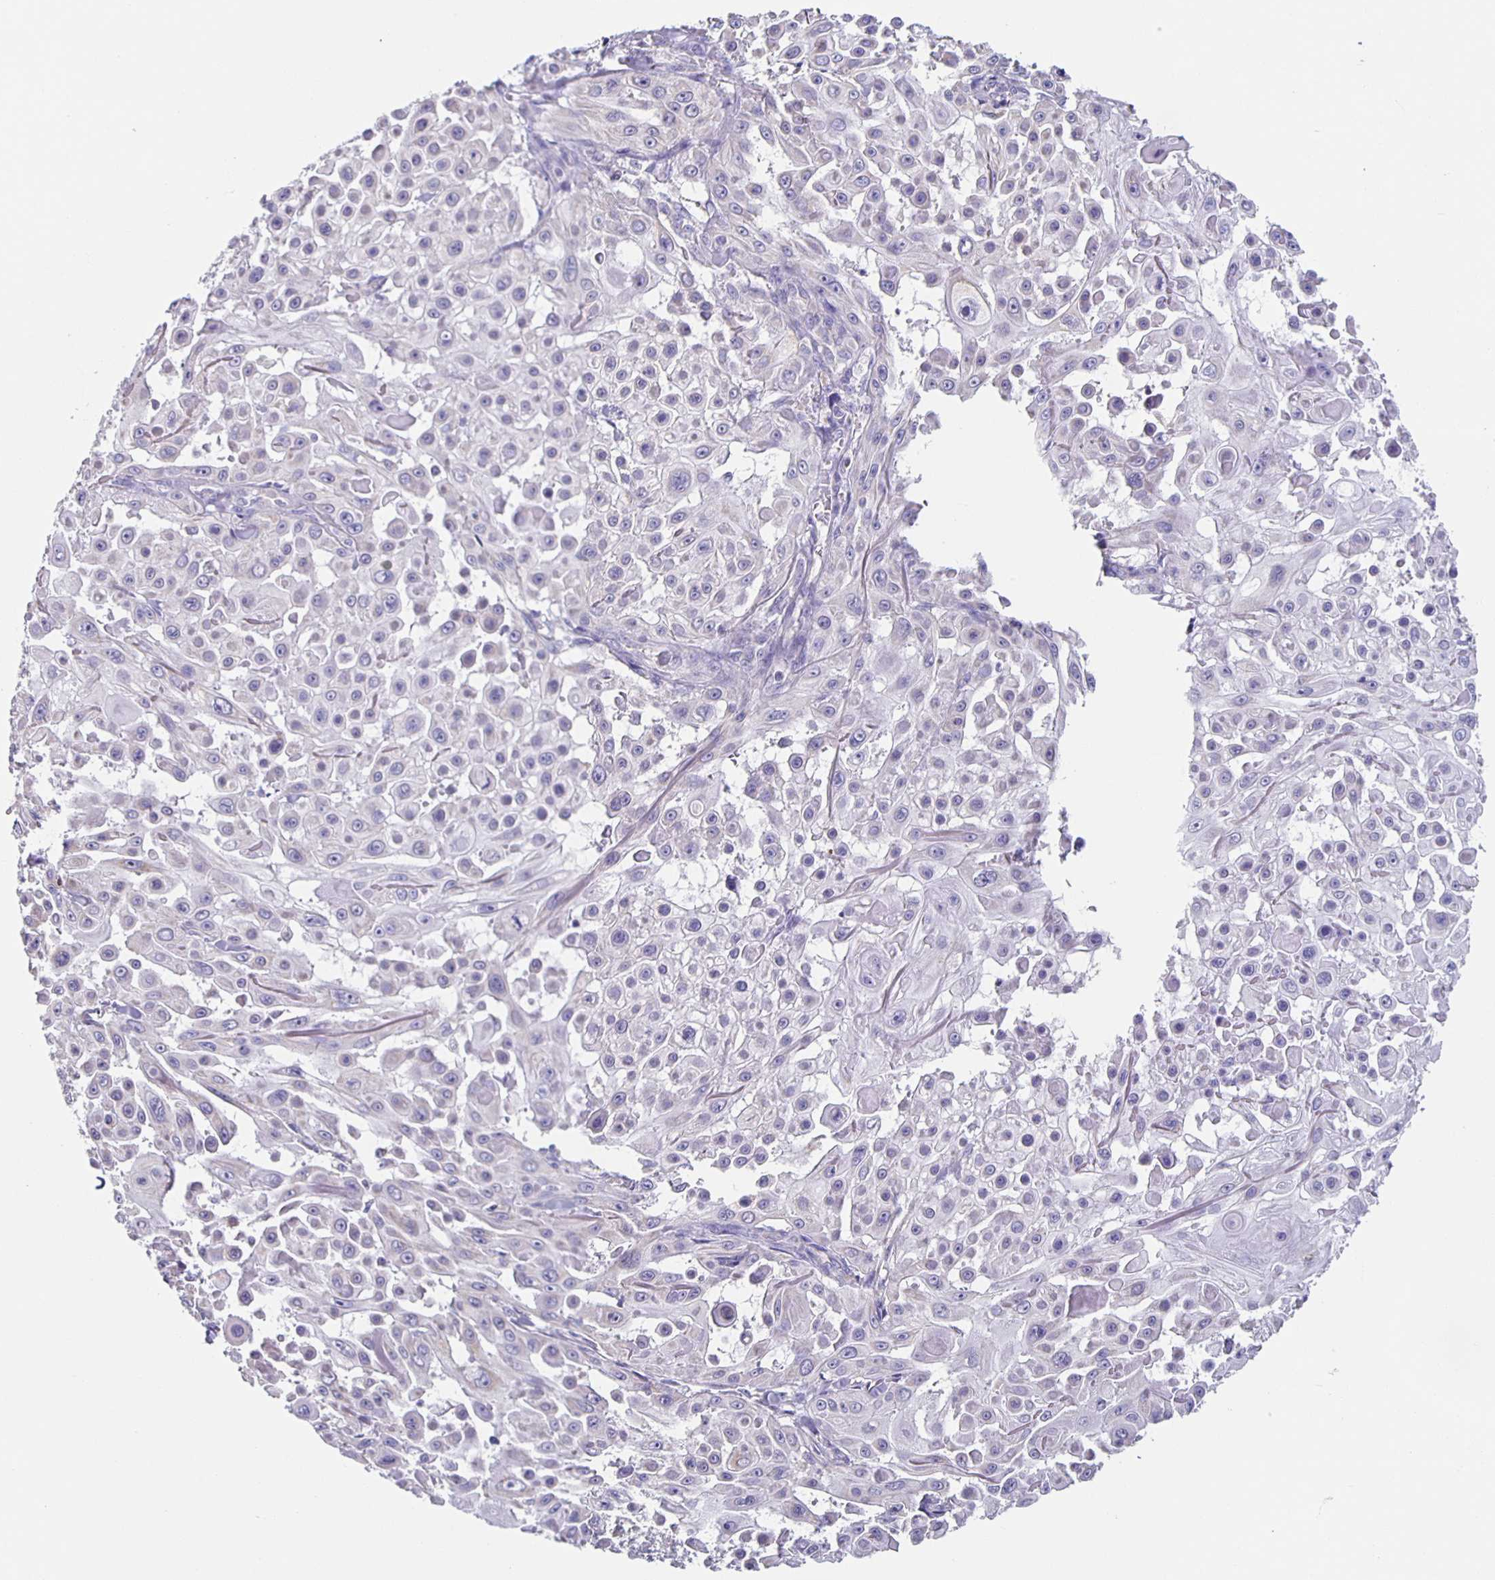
{"staining": {"intensity": "negative", "quantity": "none", "location": "none"}, "tissue": "skin cancer", "cell_type": "Tumor cells", "image_type": "cancer", "snomed": [{"axis": "morphology", "description": "Squamous cell carcinoma, NOS"}, {"axis": "topography", "description": "Skin"}], "caption": "Tumor cells are negative for brown protein staining in skin cancer (squamous cell carcinoma).", "gene": "TPPP", "patient": {"sex": "male", "age": 91}}